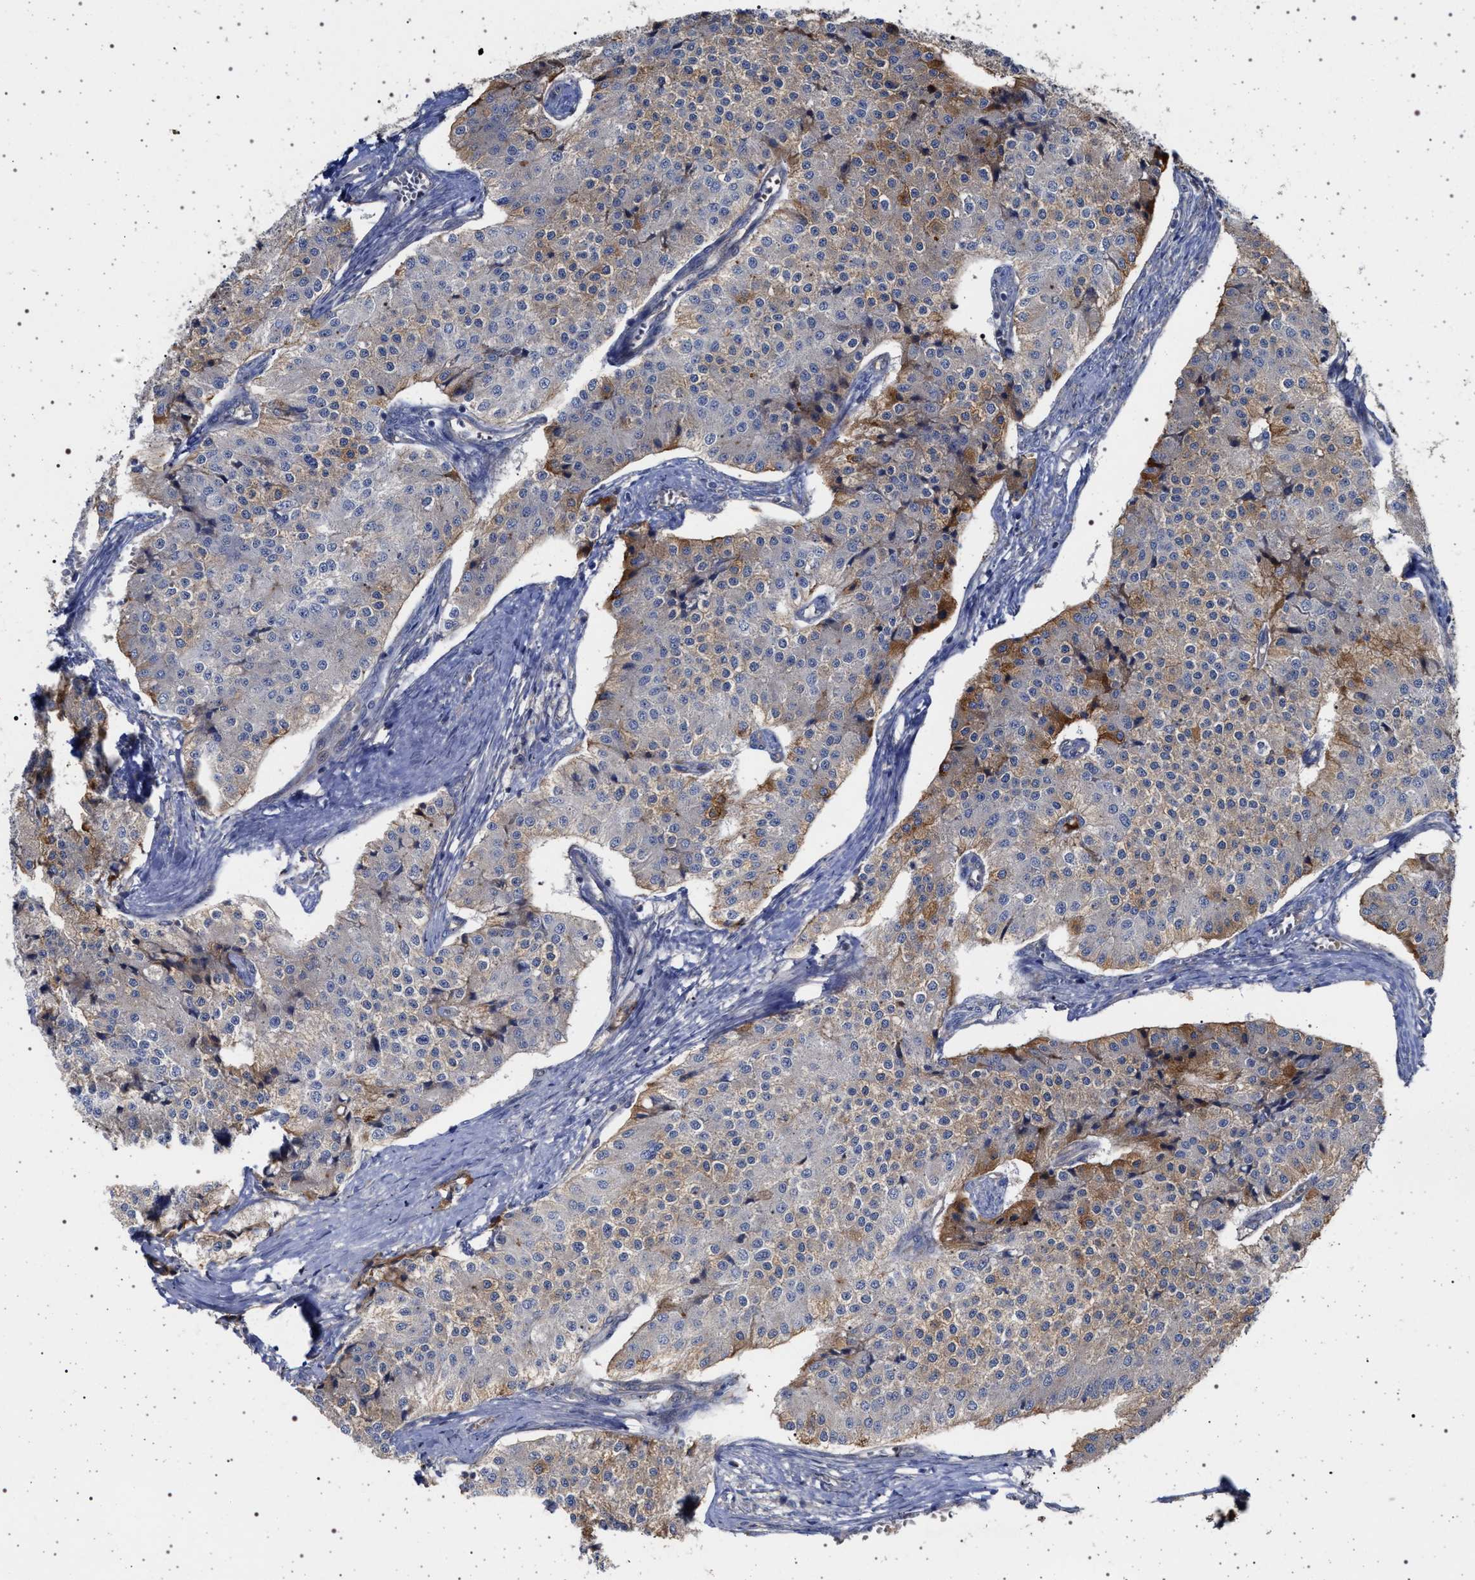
{"staining": {"intensity": "moderate", "quantity": "25%-75%", "location": "cytoplasmic/membranous"}, "tissue": "carcinoid", "cell_type": "Tumor cells", "image_type": "cancer", "snomed": [{"axis": "morphology", "description": "Carcinoid, malignant, NOS"}, {"axis": "topography", "description": "Colon"}], "caption": "This histopathology image exhibits immunohistochemistry (IHC) staining of carcinoid (malignant), with medium moderate cytoplasmic/membranous positivity in approximately 25%-75% of tumor cells.", "gene": "RBM48", "patient": {"sex": "female", "age": 52}}